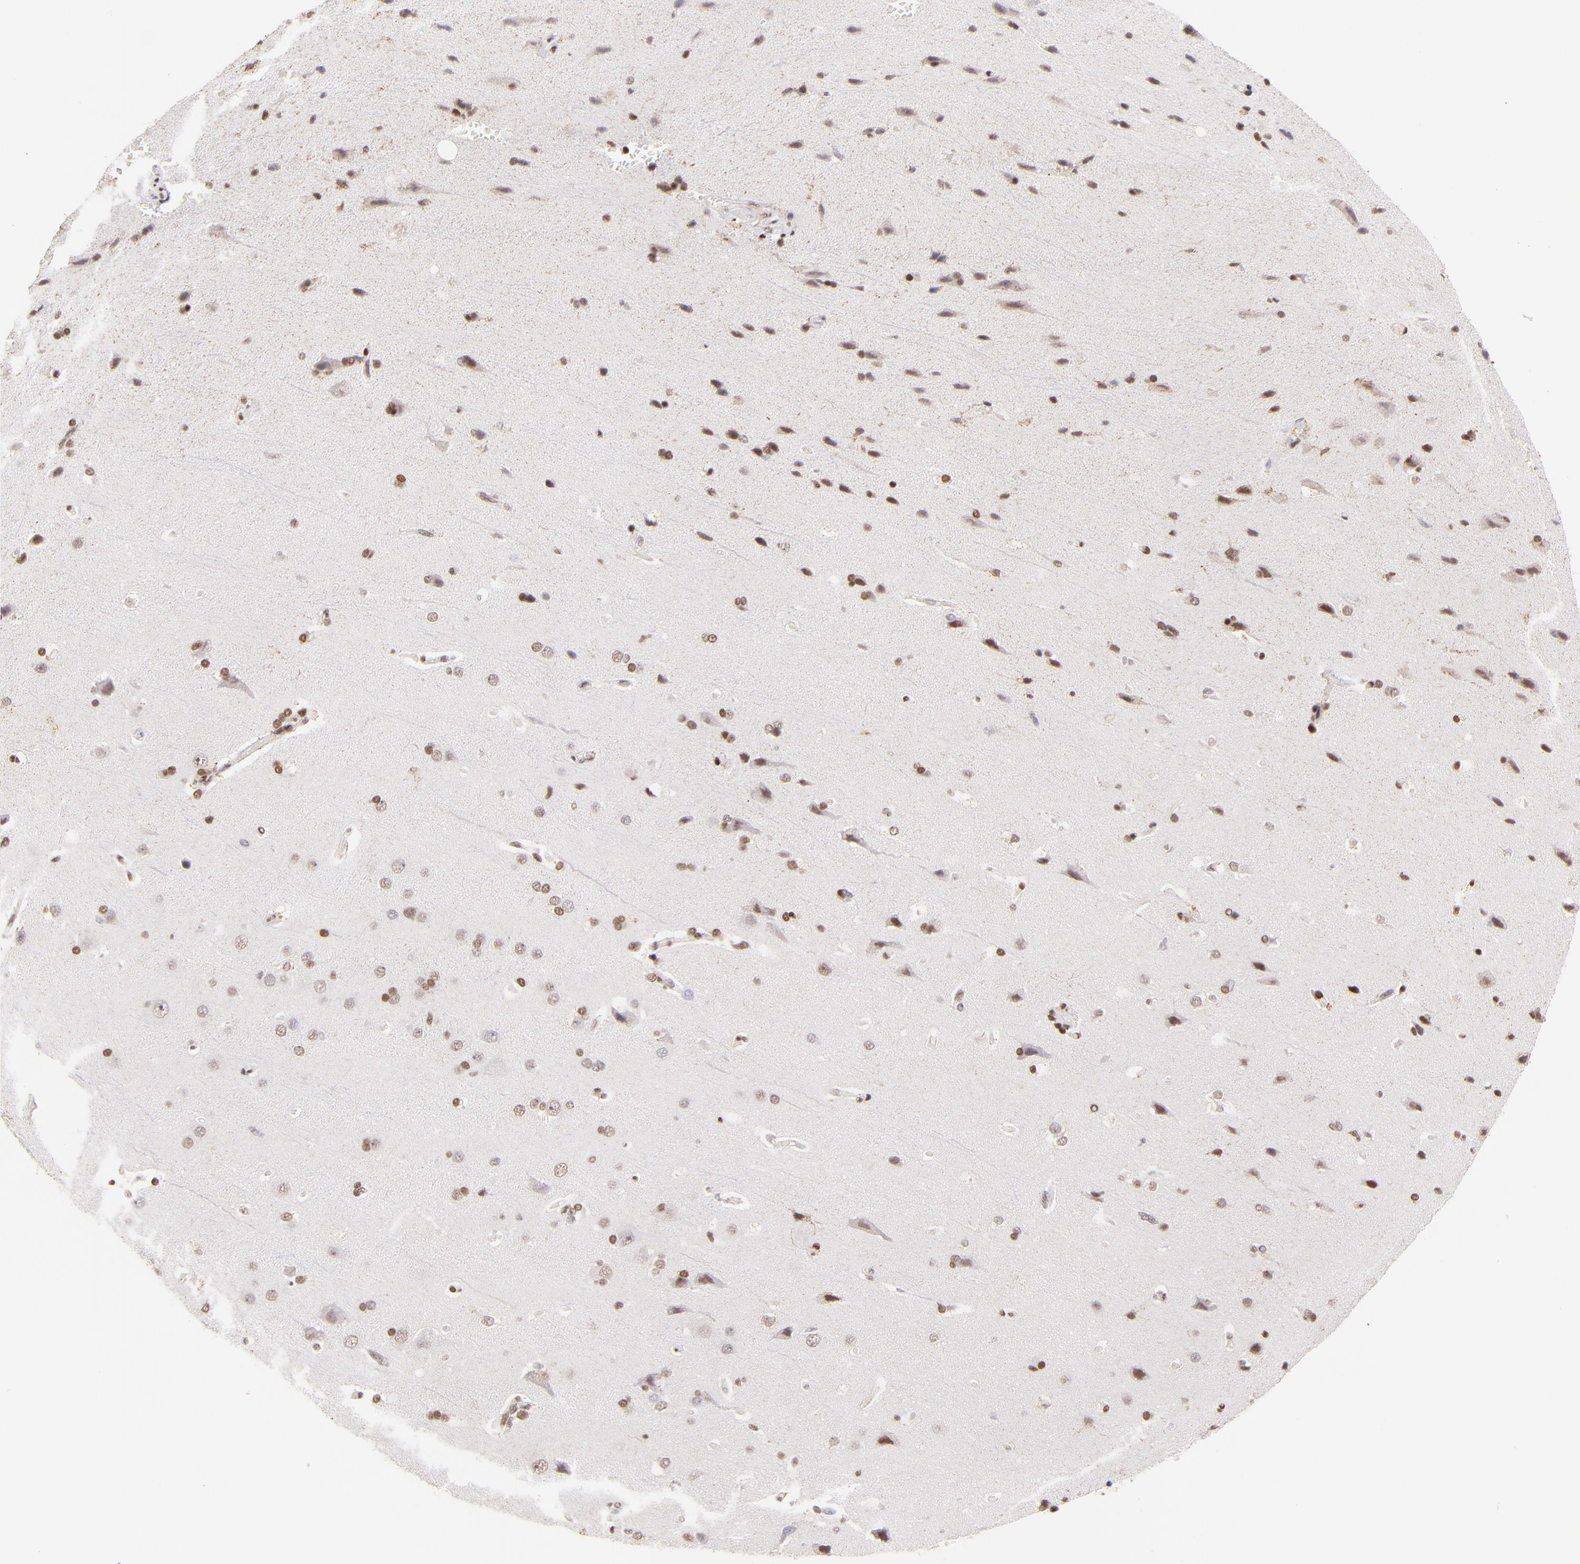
{"staining": {"intensity": "moderate", "quantity": ">75%", "location": "nuclear"}, "tissue": "cerebral cortex", "cell_type": "Endothelial cells", "image_type": "normal", "snomed": [{"axis": "morphology", "description": "Normal tissue, NOS"}, {"axis": "topography", "description": "Cerebral cortex"}], "caption": "A medium amount of moderate nuclear expression is appreciated in about >75% of endothelial cells in normal cerebral cortex.", "gene": "MIDEAS", "patient": {"sex": "male", "age": 62}}